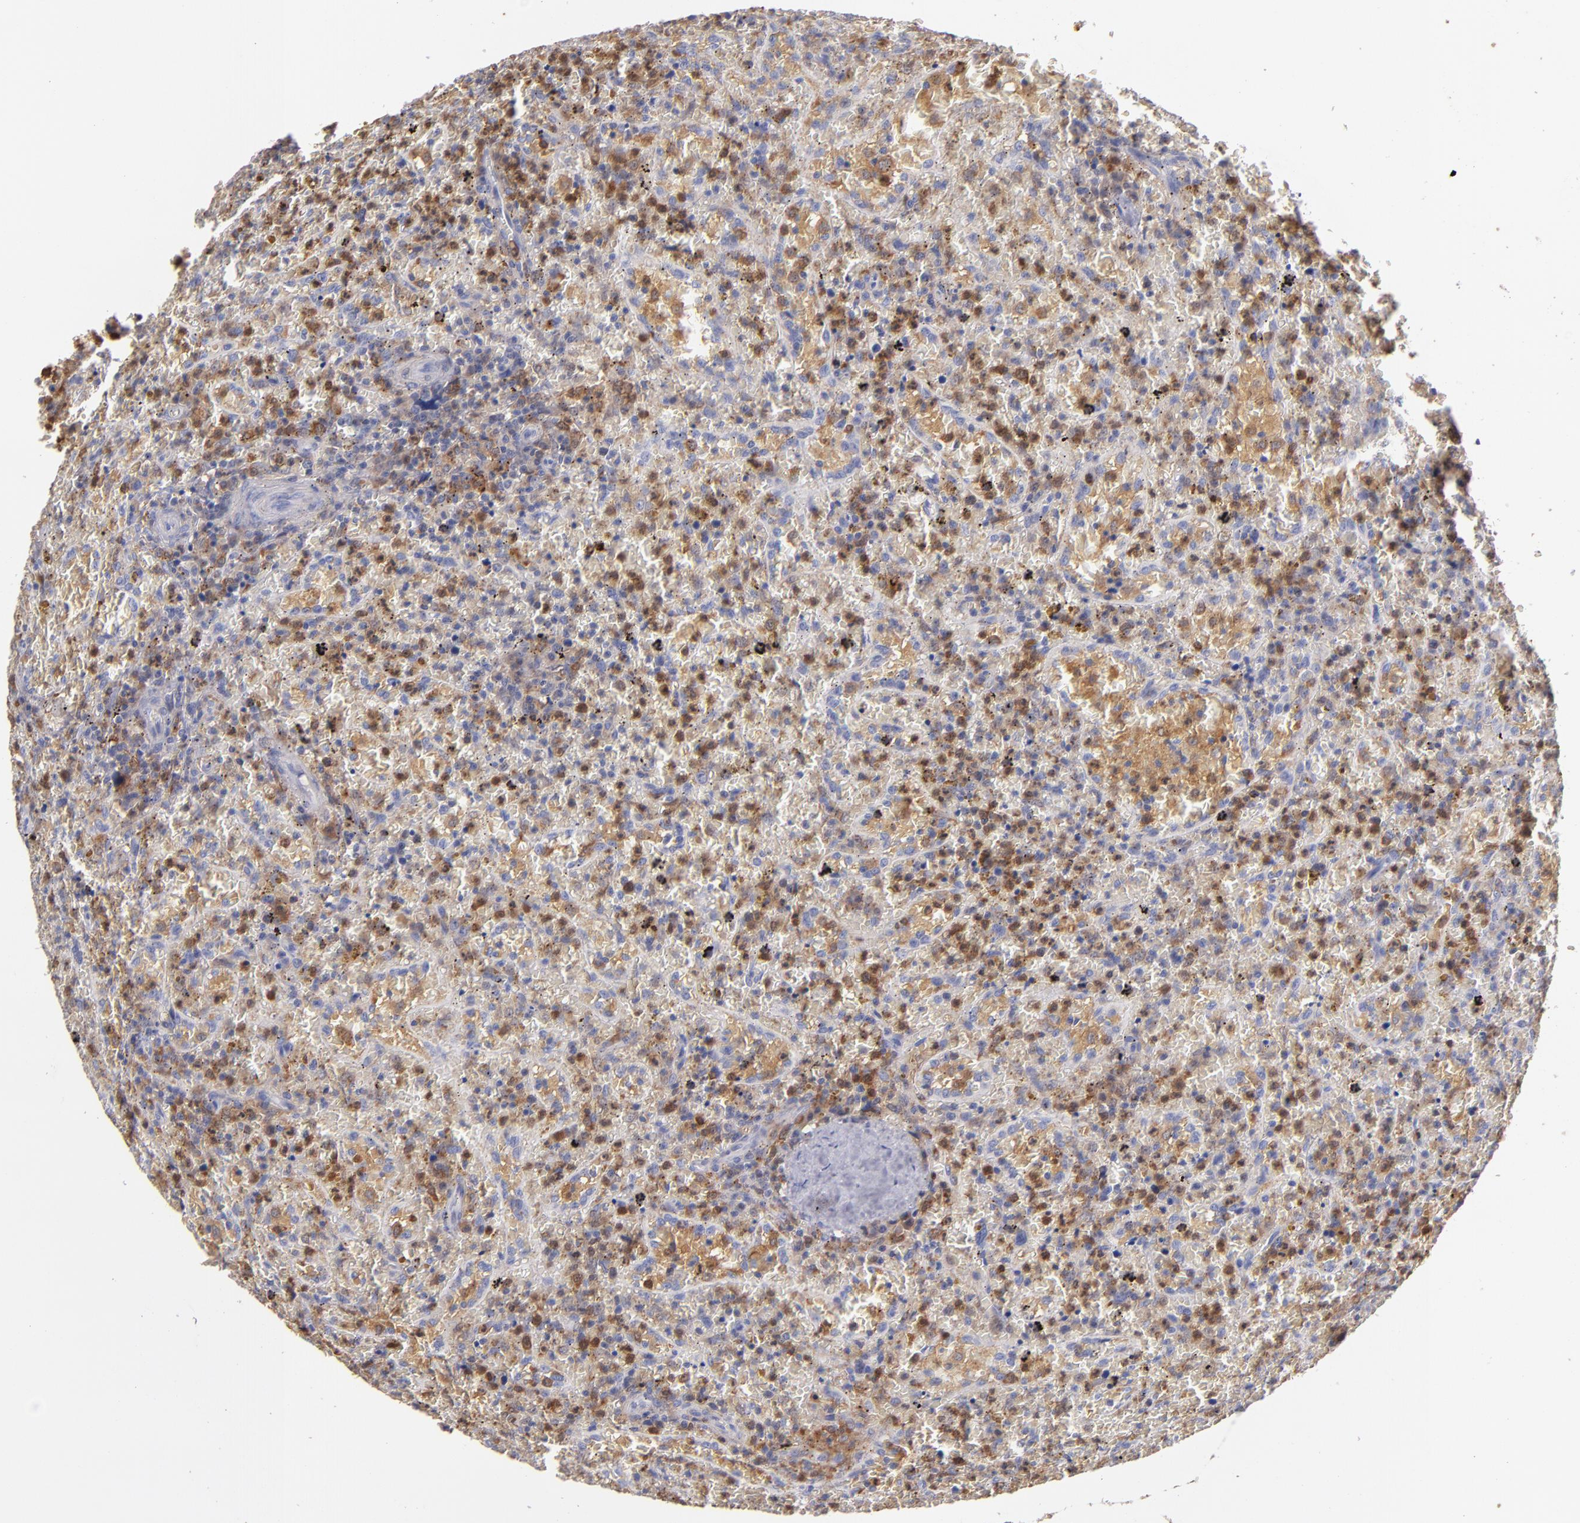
{"staining": {"intensity": "moderate", "quantity": ">75%", "location": "cytoplasmic/membranous"}, "tissue": "lymphoma", "cell_type": "Tumor cells", "image_type": "cancer", "snomed": [{"axis": "morphology", "description": "Malignant lymphoma, non-Hodgkin's type, High grade"}, {"axis": "topography", "description": "Spleen"}, {"axis": "topography", "description": "Lymph node"}], "caption": "Lymphoma was stained to show a protein in brown. There is medium levels of moderate cytoplasmic/membranous expression in about >75% of tumor cells.", "gene": "PRKCD", "patient": {"sex": "female", "age": 70}}